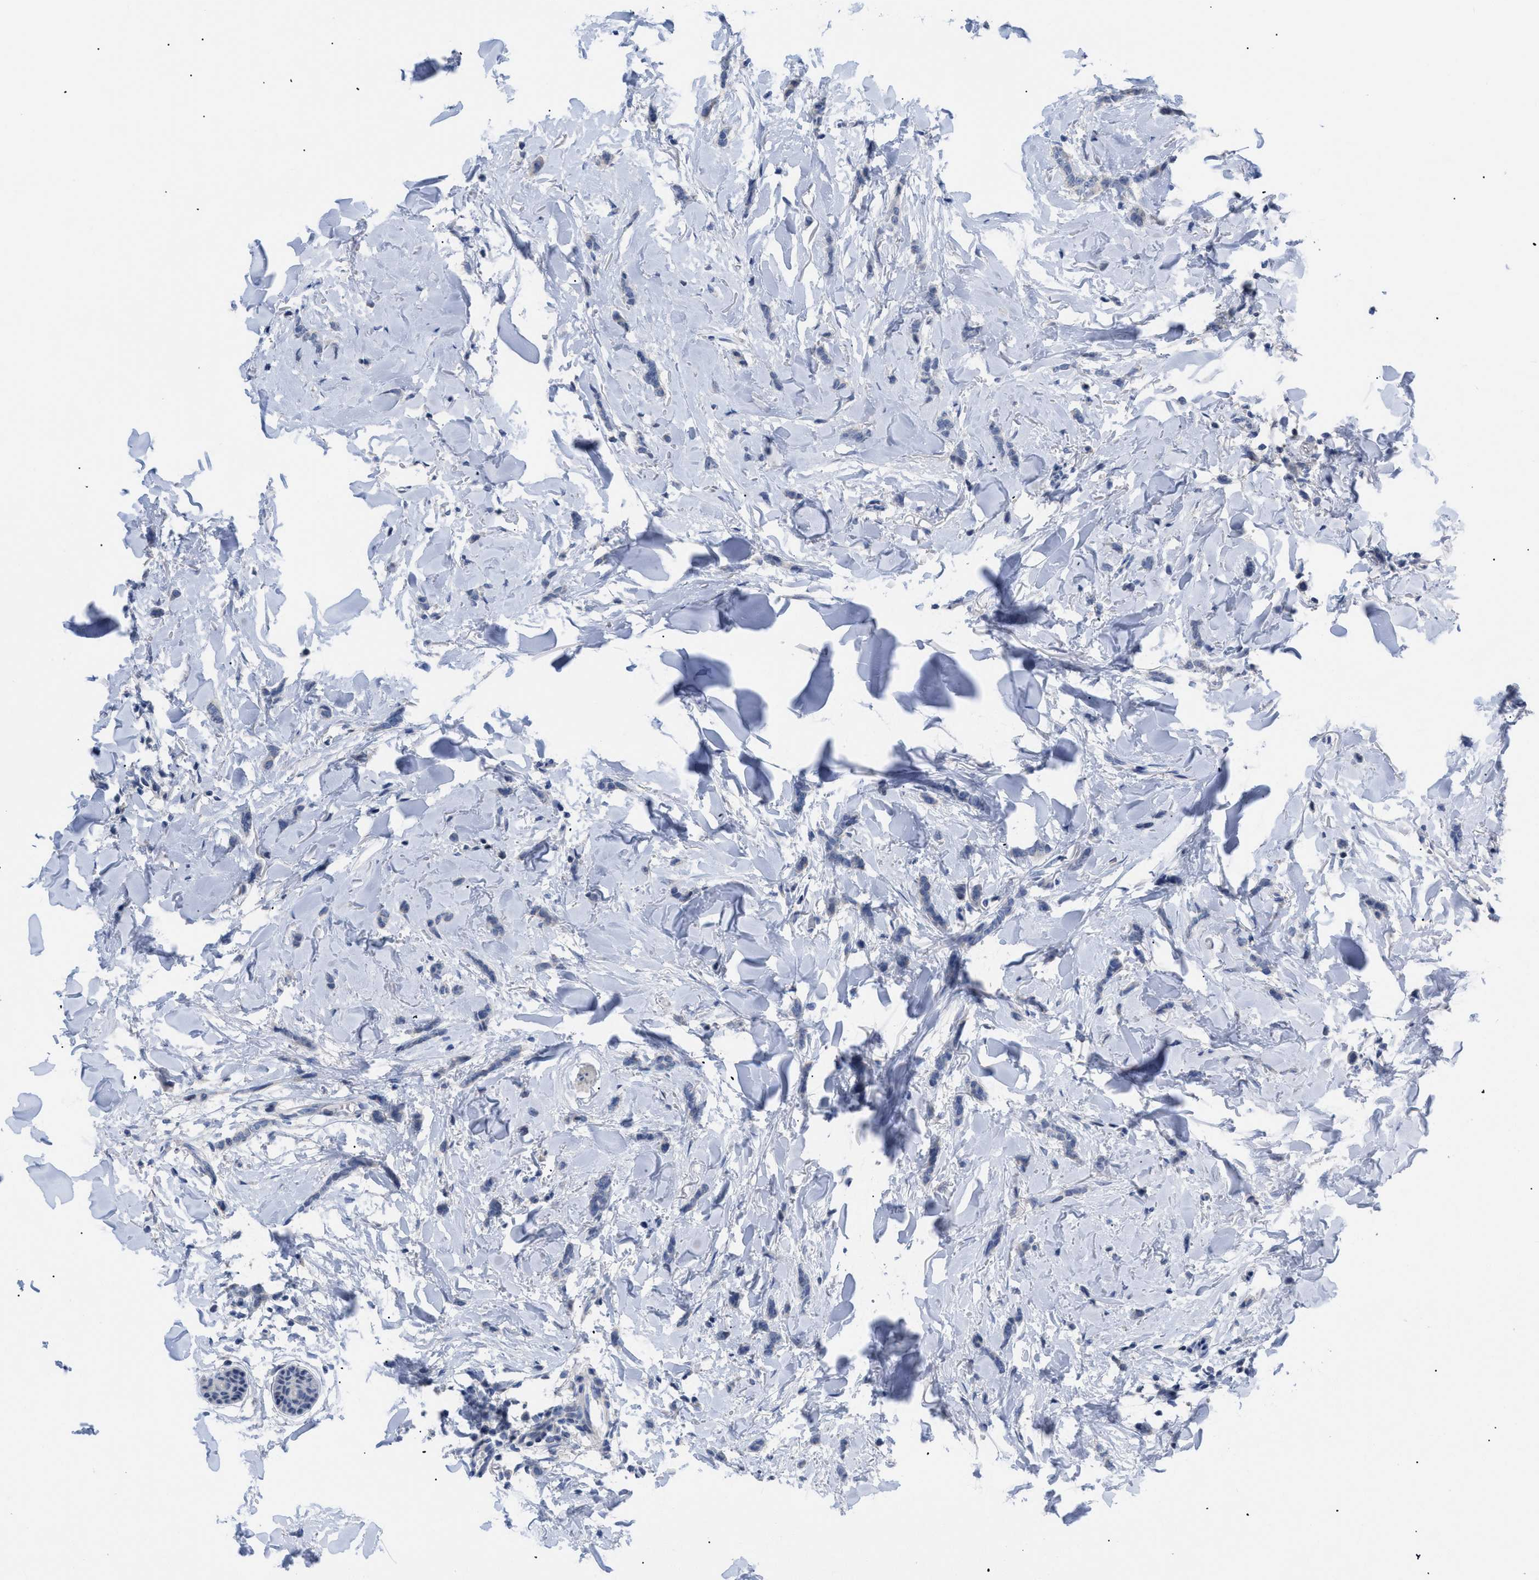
{"staining": {"intensity": "negative", "quantity": "none", "location": "none"}, "tissue": "breast cancer", "cell_type": "Tumor cells", "image_type": "cancer", "snomed": [{"axis": "morphology", "description": "Lobular carcinoma"}, {"axis": "topography", "description": "Skin"}, {"axis": "topography", "description": "Breast"}], "caption": "The IHC image has no significant staining in tumor cells of breast lobular carcinoma tissue.", "gene": "CAV3", "patient": {"sex": "female", "age": 46}}